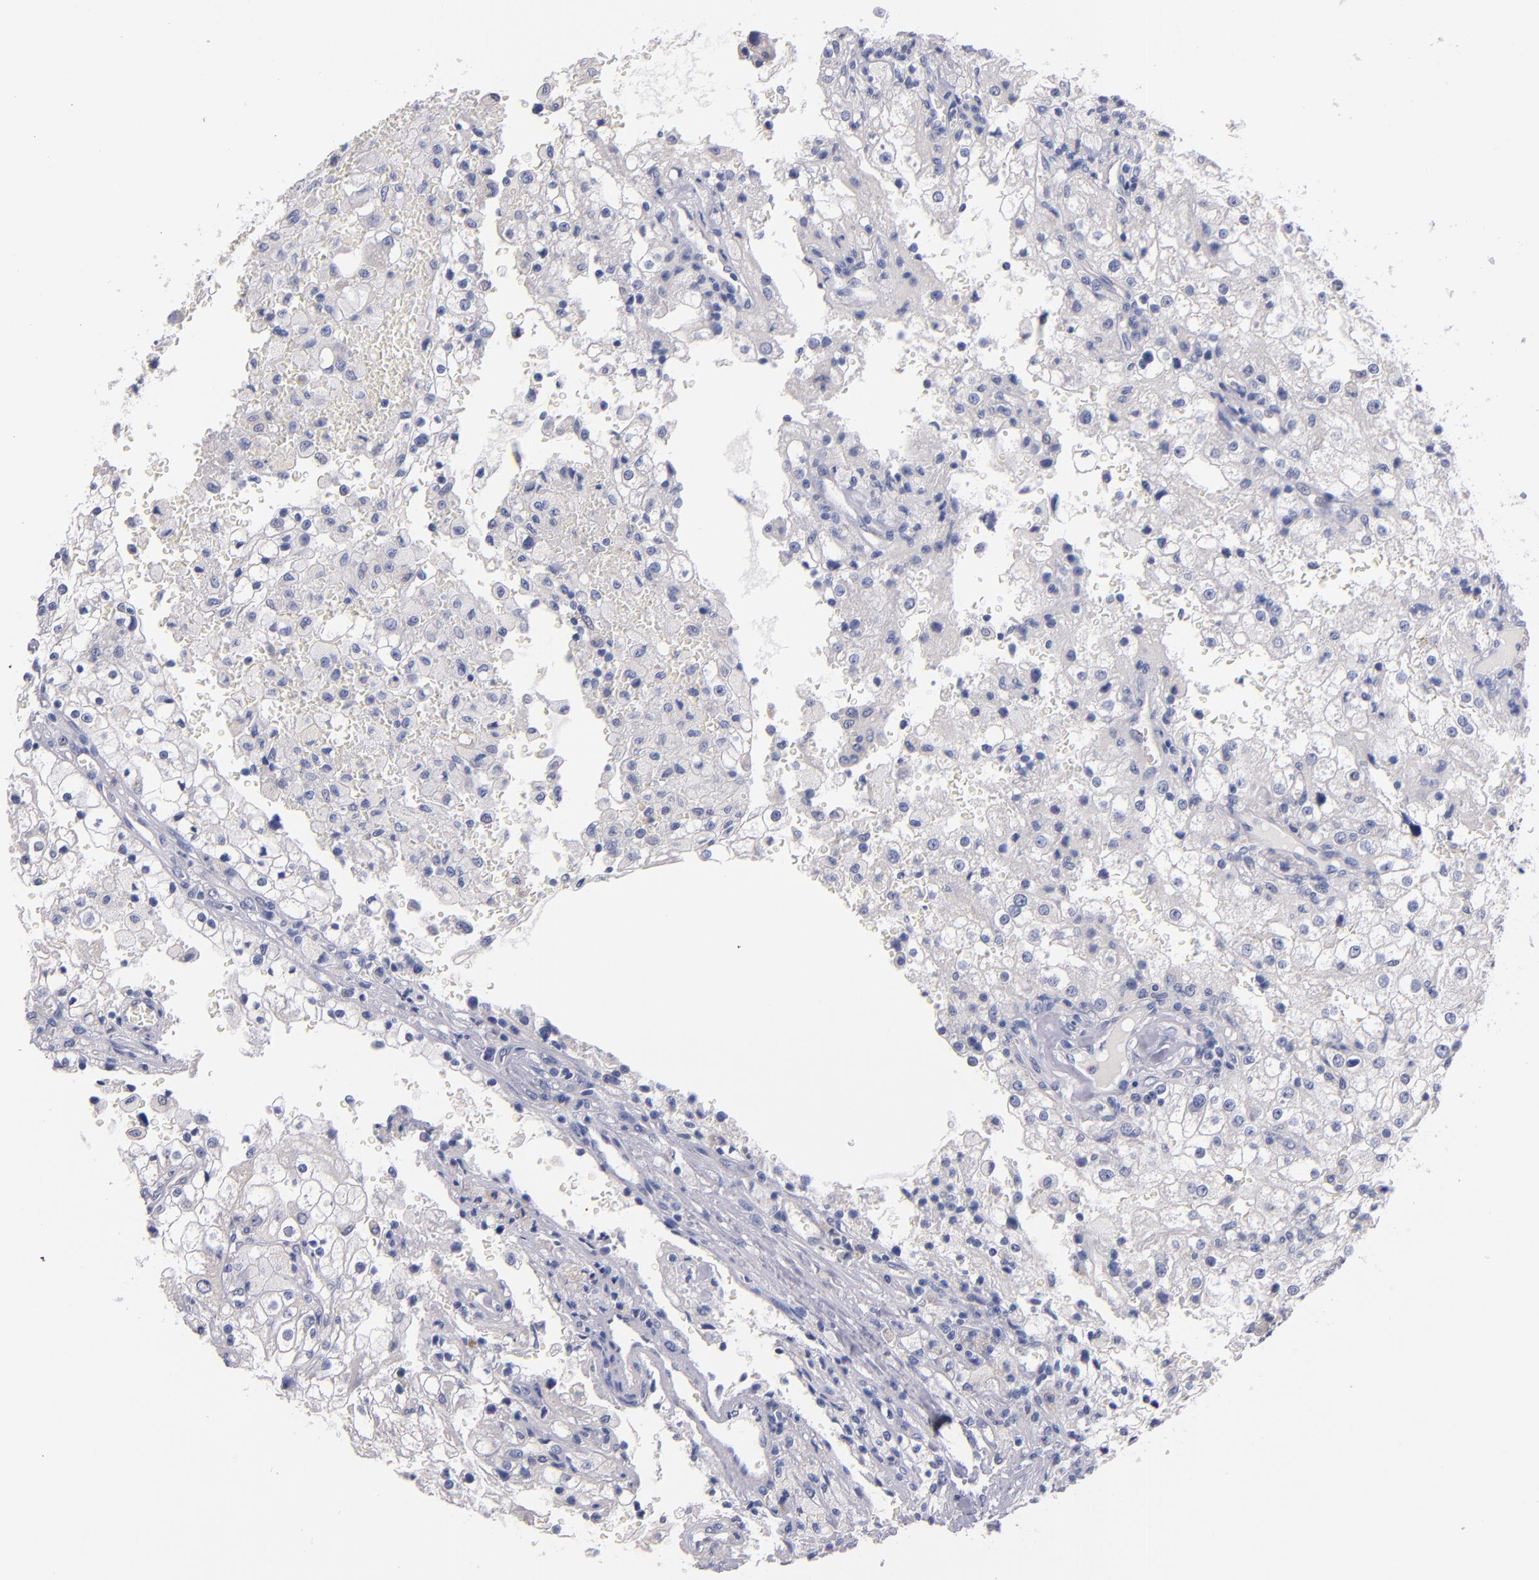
{"staining": {"intensity": "negative", "quantity": "none", "location": "none"}, "tissue": "renal cancer", "cell_type": "Tumor cells", "image_type": "cancer", "snomed": [{"axis": "morphology", "description": "Adenocarcinoma, NOS"}, {"axis": "topography", "description": "Kidney"}], "caption": "The IHC photomicrograph has no significant staining in tumor cells of renal cancer (adenocarcinoma) tissue.", "gene": "CNTNAP2", "patient": {"sex": "female", "age": 74}}